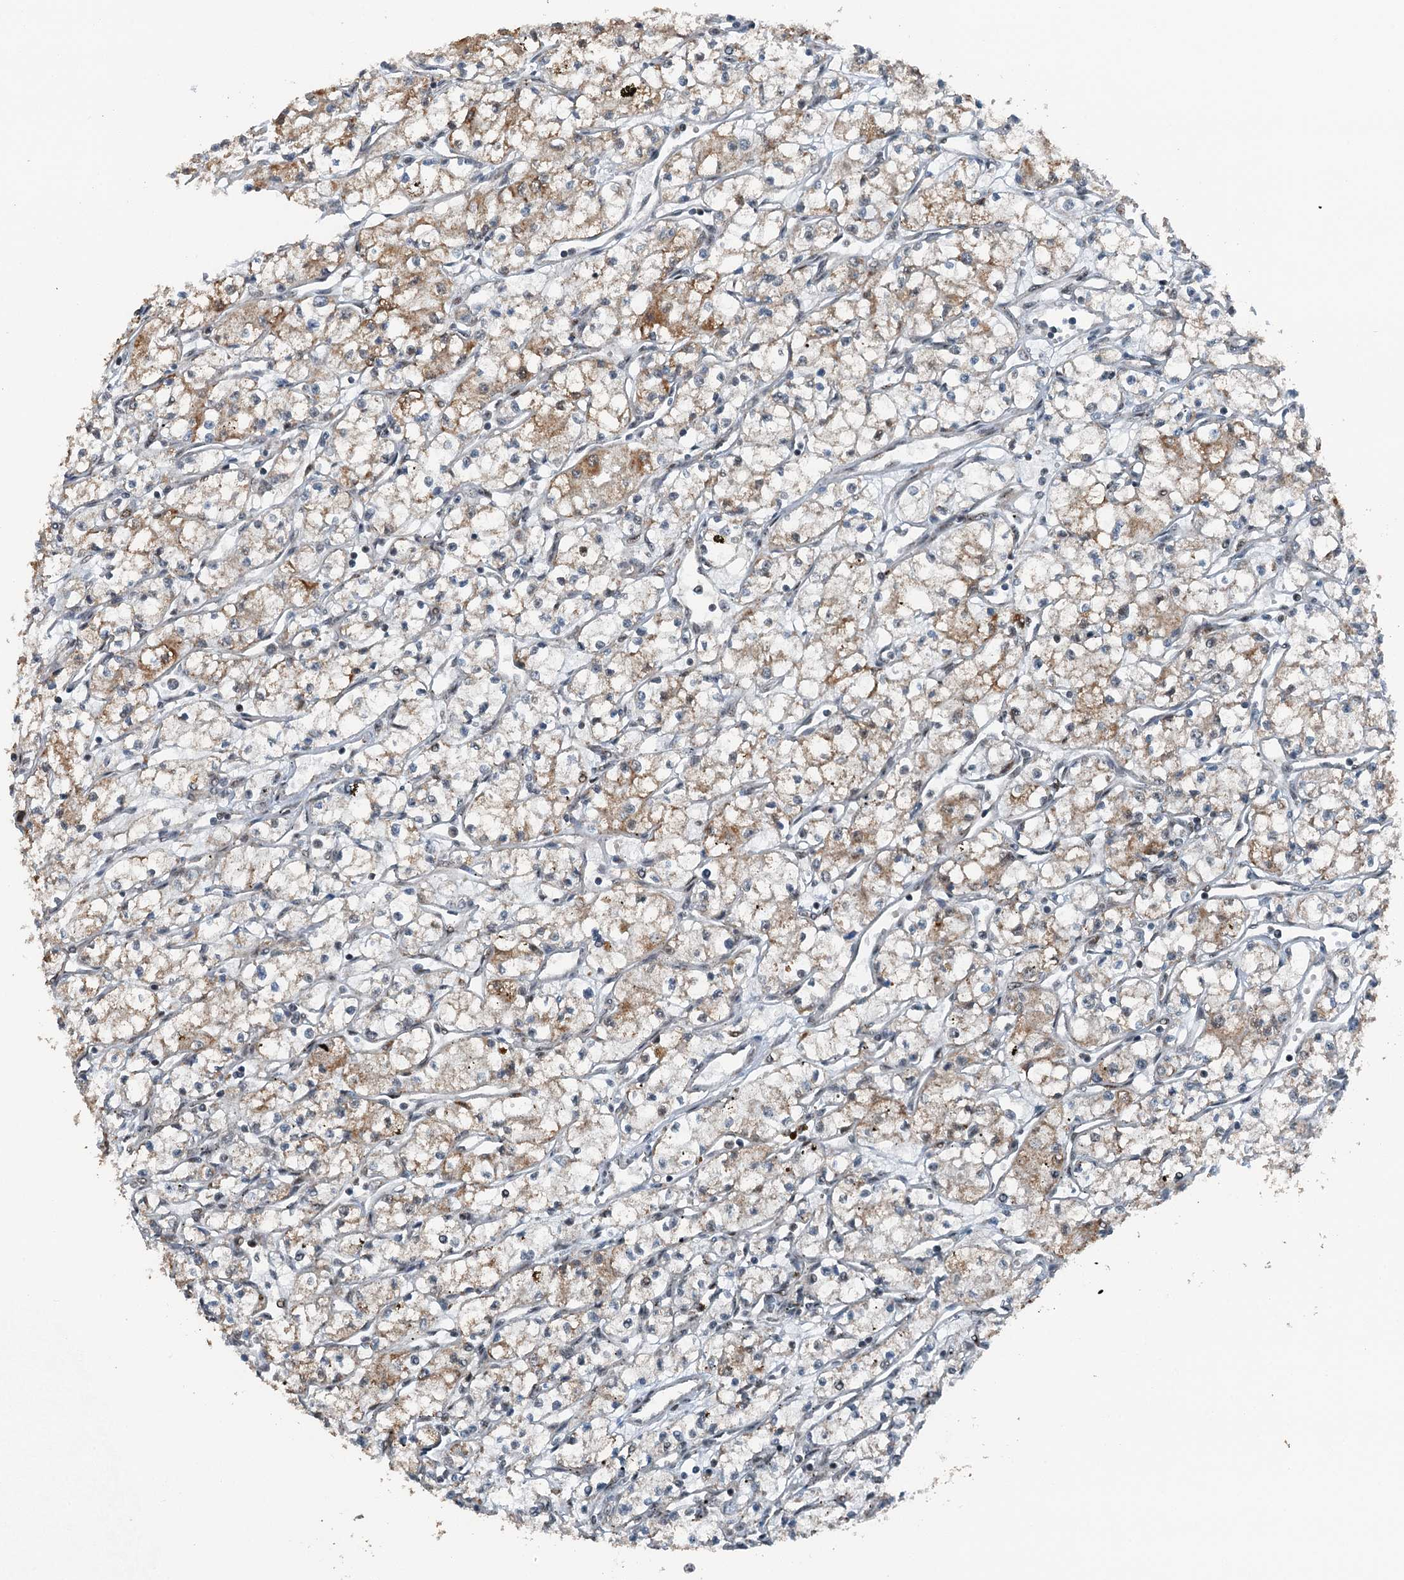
{"staining": {"intensity": "moderate", "quantity": "<25%", "location": "cytoplasmic/membranous"}, "tissue": "renal cancer", "cell_type": "Tumor cells", "image_type": "cancer", "snomed": [{"axis": "morphology", "description": "Adenocarcinoma, NOS"}, {"axis": "topography", "description": "Kidney"}], "caption": "Immunohistochemistry of human renal cancer displays low levels of moderate cytoplasmic/membranous positivity in about <25% of tumor cells.", "gene": "BMERB1", "patient": {"sex": "male", "age": 59}}